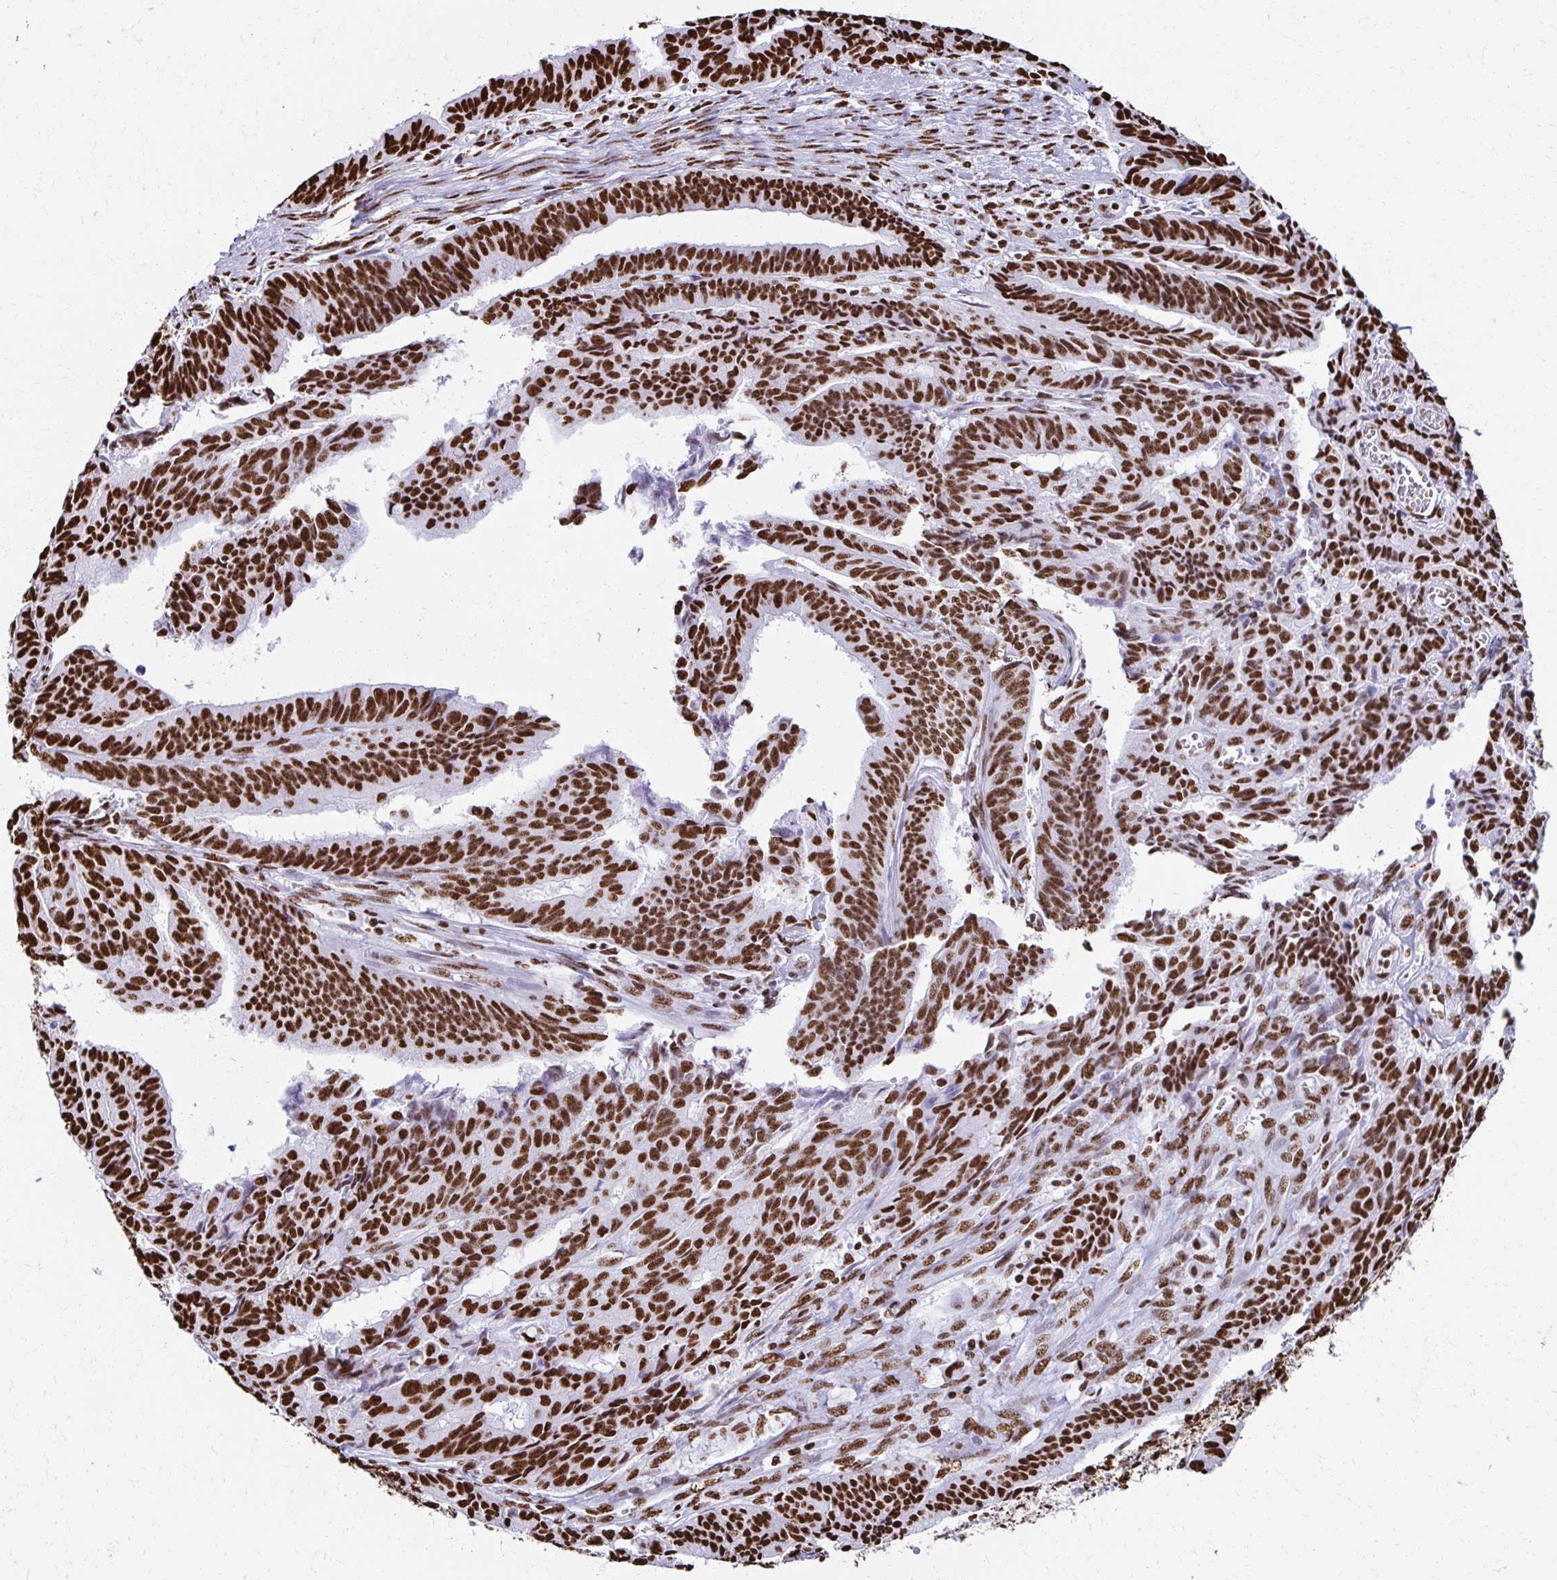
{"staining": {"intensity": "strong", "quantity": ">75%", "location": "nuclear"}, "tissue": "endometrial cancer", "cell_type": "Tumor cells", "image_type": "cancer", "snomed": [{"axis": "morphology", "description": "Adenocarcinoma, NOS"}, {"axis": "topography", "description": "Endometrium"}], "caption": "Protein expression analysis of human endometrial adenocarcinoma reveals strong nuclear positivity in about >75% of tumor cells.", "gene": "NONO", "patient": {"sex": "female", "age": 65}}